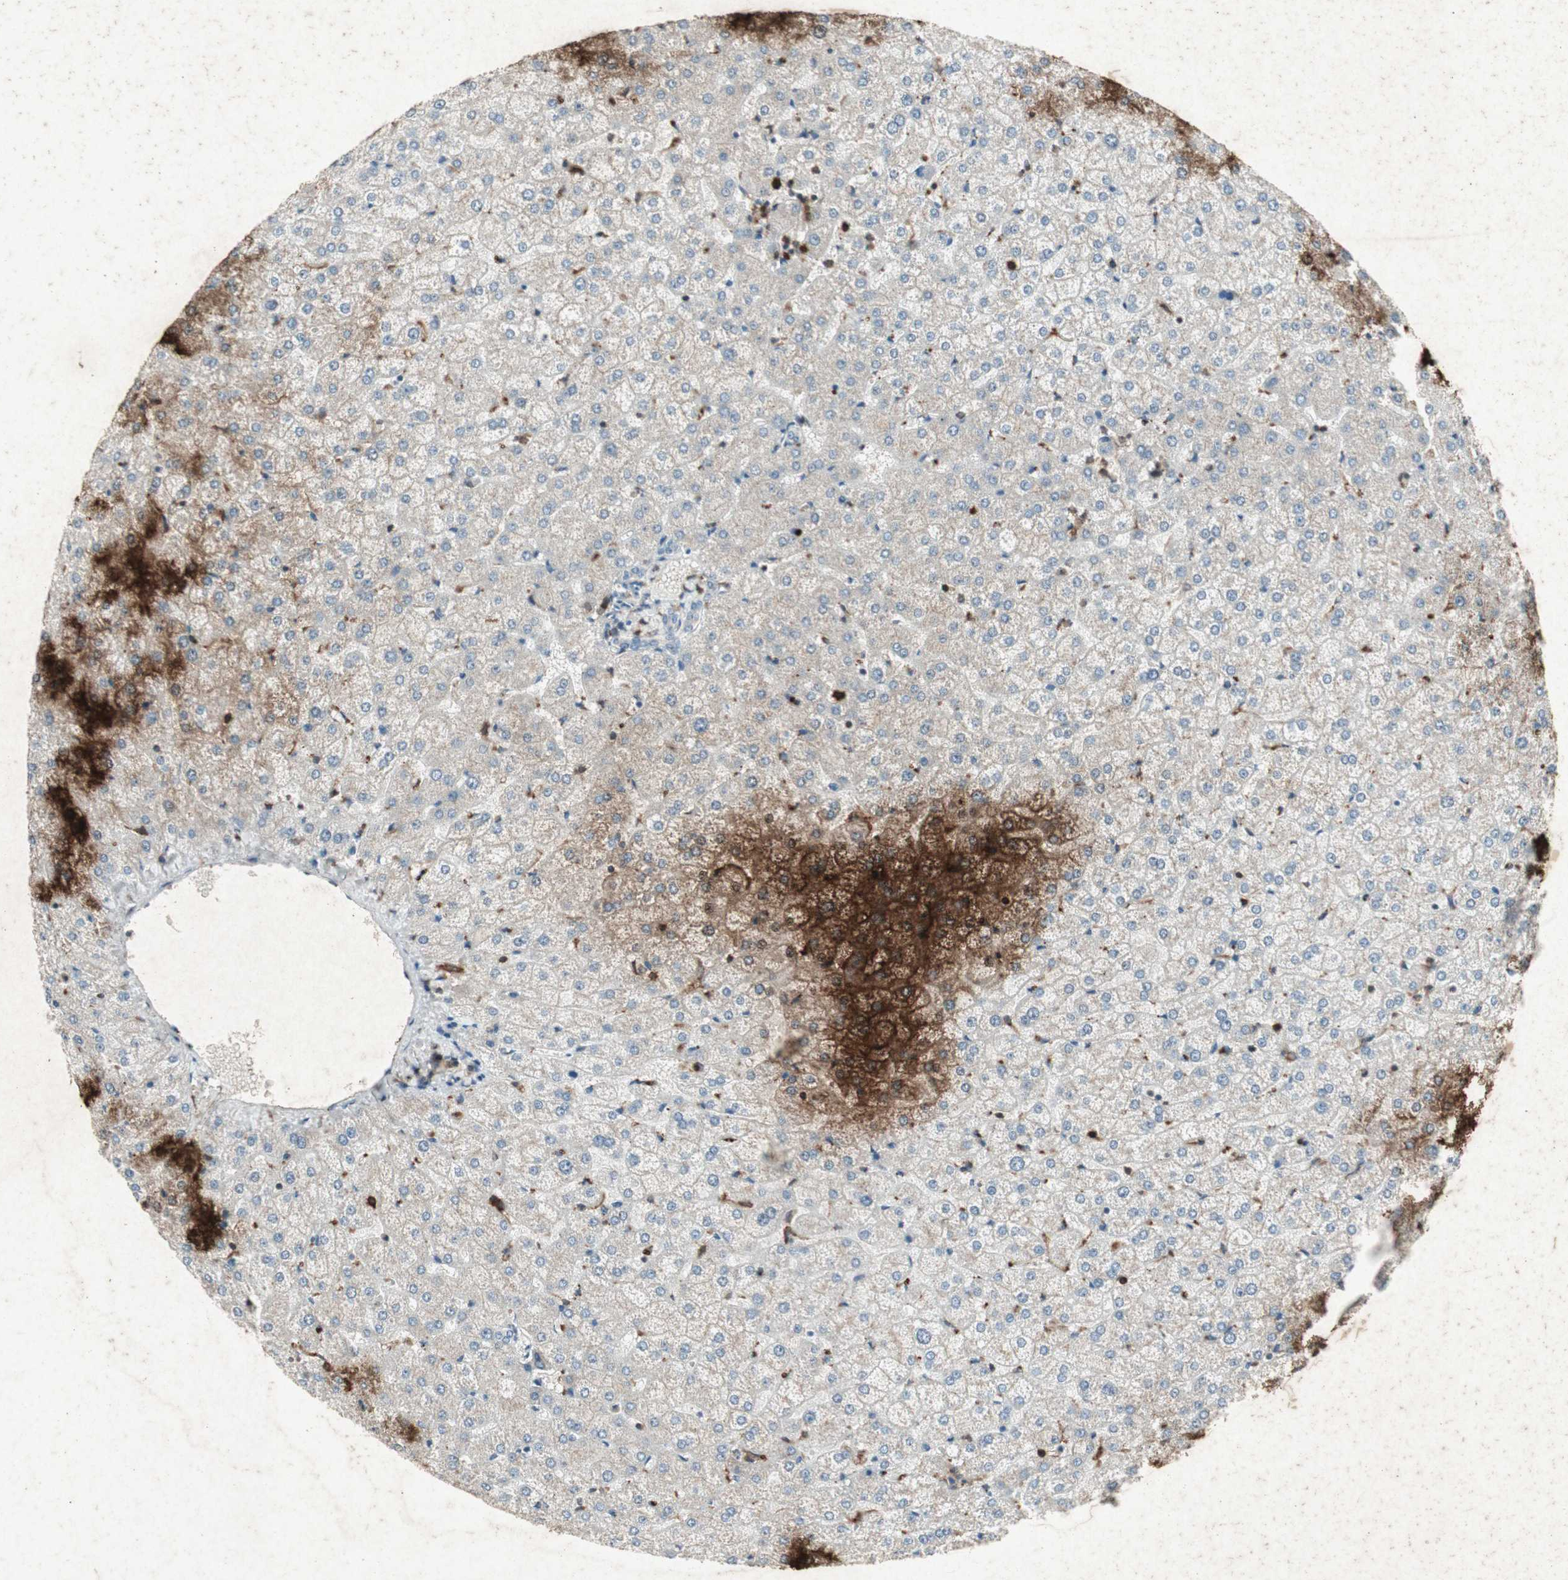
{"staining": {"intensity": "strong", "quantity": "<25%", "location": "cytoplasmic/membranous"}, "tissue": "liver", "cell_type": "Hepatocytes", "image_type": "normal", "snomed": [{"axis": "morphology", "description": "Normal tissue, NOS"}, {"axis": "topography", "description": "Liver"}], "caption": "Brown immunohistochemical staining in benign liver reveals strong cytoplasmic/membranous positivity in approximately <25% of hepatocytes. (DAB IHC, brown staining for protein, blue staining for nuclei).", "gene": "TYROBP", "patient": {"sex": "female", "age": 32}}